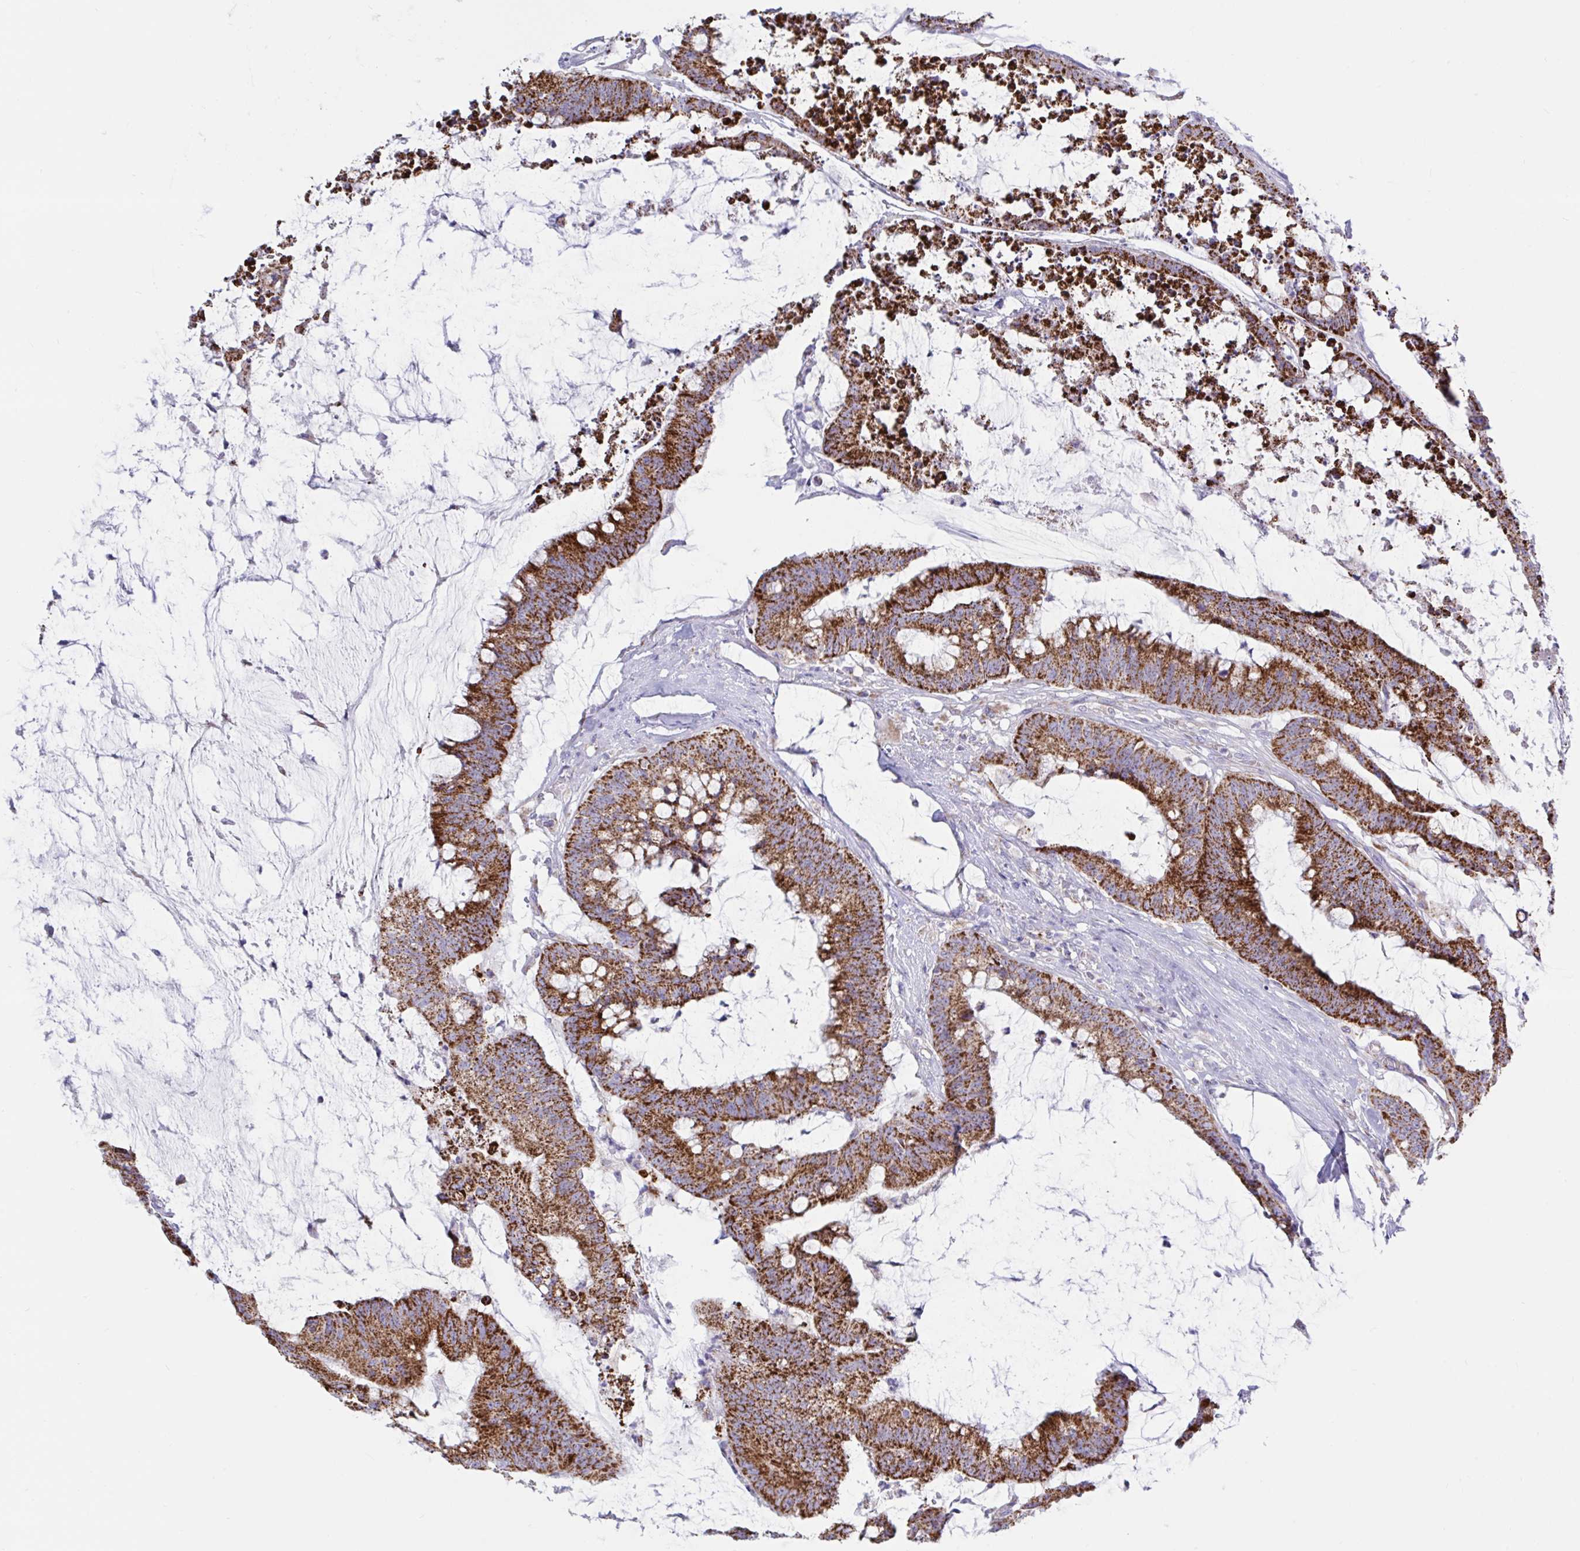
{"staining": {"intensity": "strong", "quantity": ">75%", "location": "cytoplasmic/membranous"}, "tissue": "colorectal cancer", "cell_type": "Tumor cells", "image_type": "cancer", "snomed": [{"axis": "morphology", "description": "Adenocarcinoma, NOS"}, {"axis": "topography", "description": "Colon"}], "caption": "Protein expression analysis of colorectal cancer exhibits strong cytoplasmic/membranous expression in approximately >75% of tumor cells. The staining was performed using DAB to visualize the protein expression in brown, while the nuclei were stained in blue with hematoxylin (Magnification: 20x).", "gene": "HSPE1", "patient": {"sex": "male", "age": 62}}